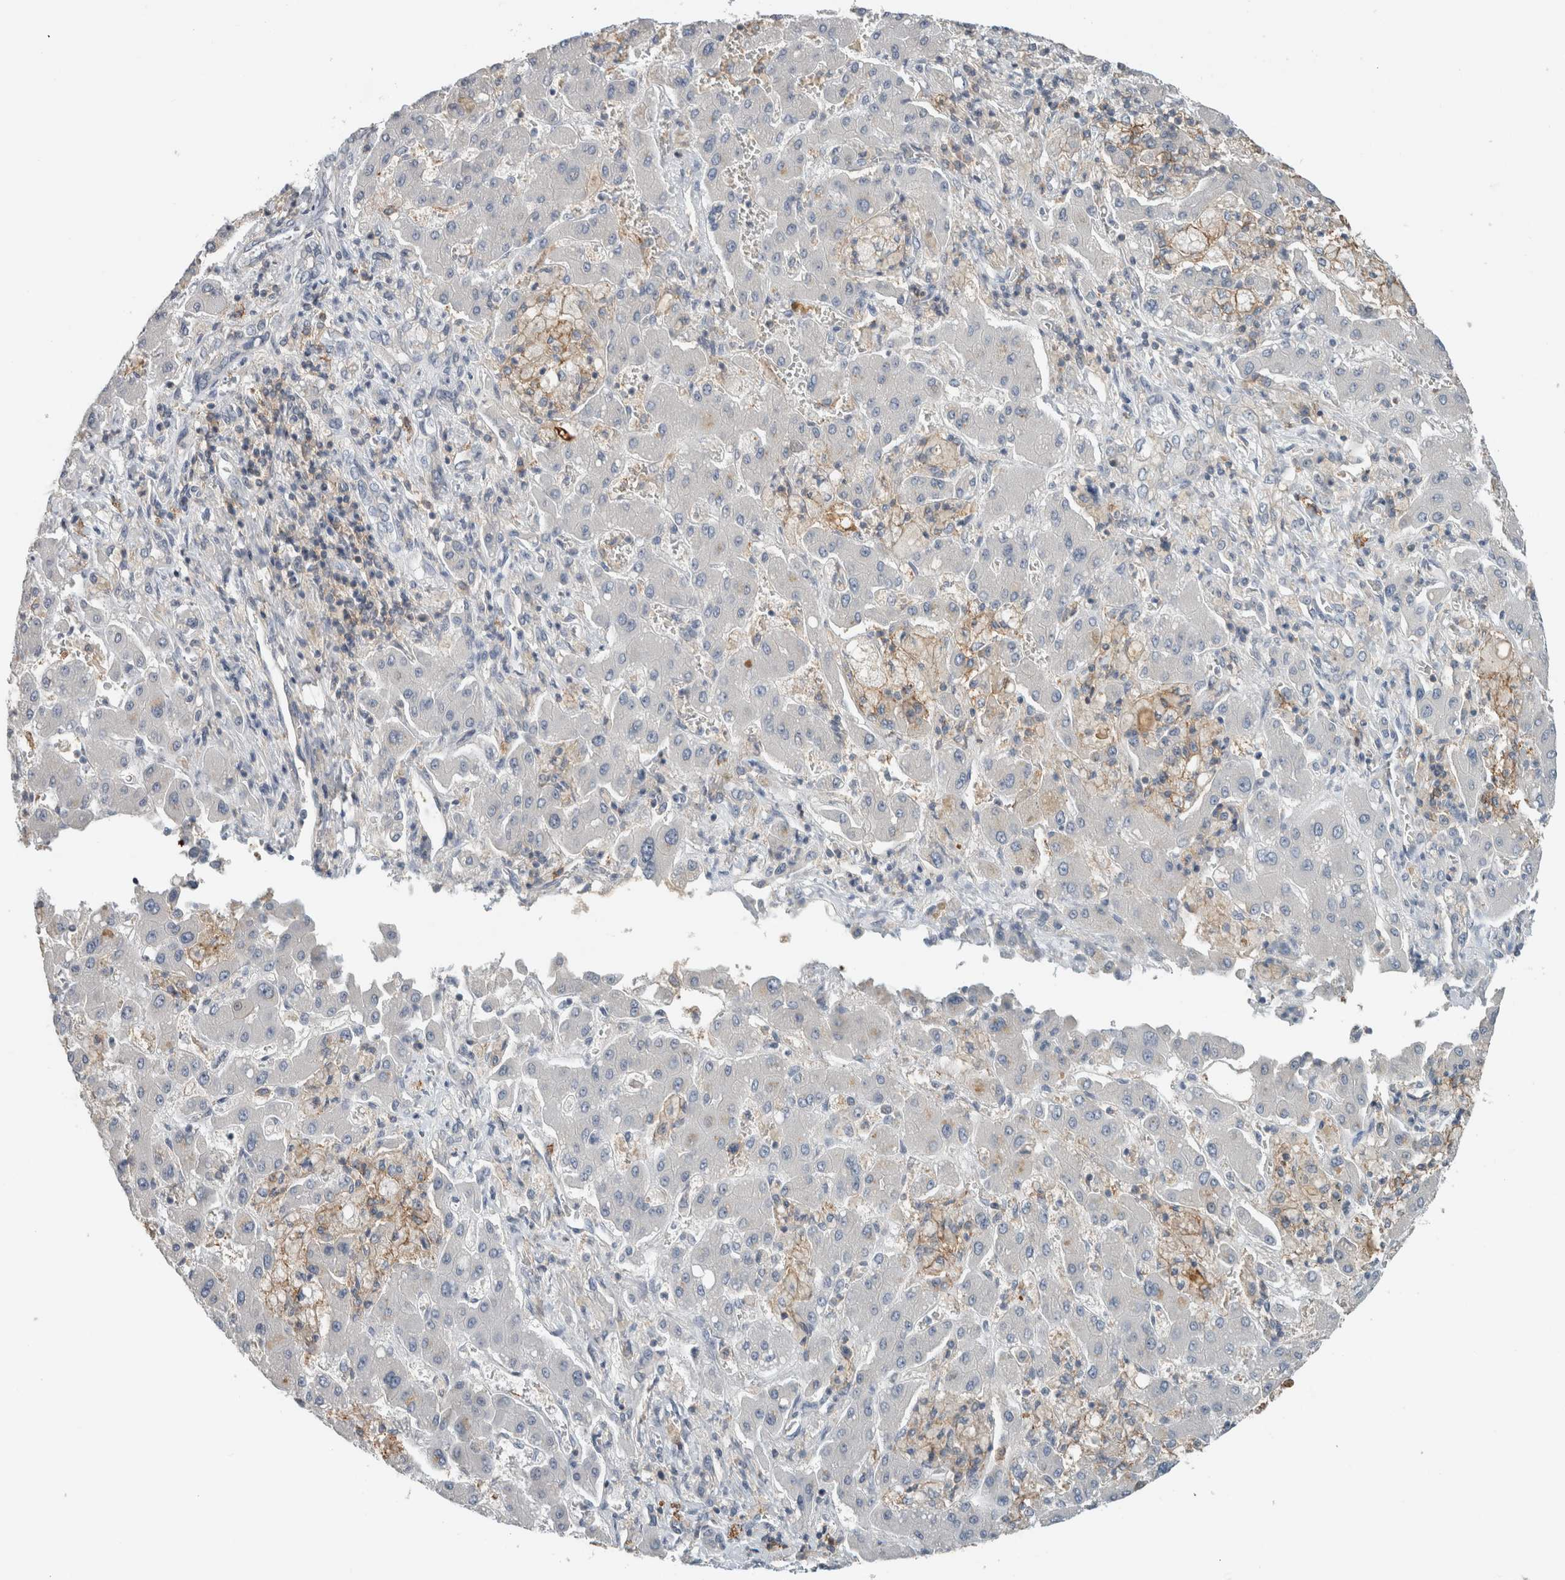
{"staining": {"intensity": "negative", "quantity": "none", "location": "none"}, "tissue": "liver cancer", "cell_type": "Tumor cells", "image_type": "cancer", "snomed": [{"axis": "morphology", "description": "Cholangiocarcinoma"}, {"axis": "topography", "description": "Liver"}], "caption": "The histopathology image exhibits no significant staining in tumor cells of liver cancer. (Brightfield microscopy of DAB (3,3'-diaminobenzidine) IHC at high magnification).", "gene": "ERCC6L2", "patient": {"sex": "male", "age": 50}}